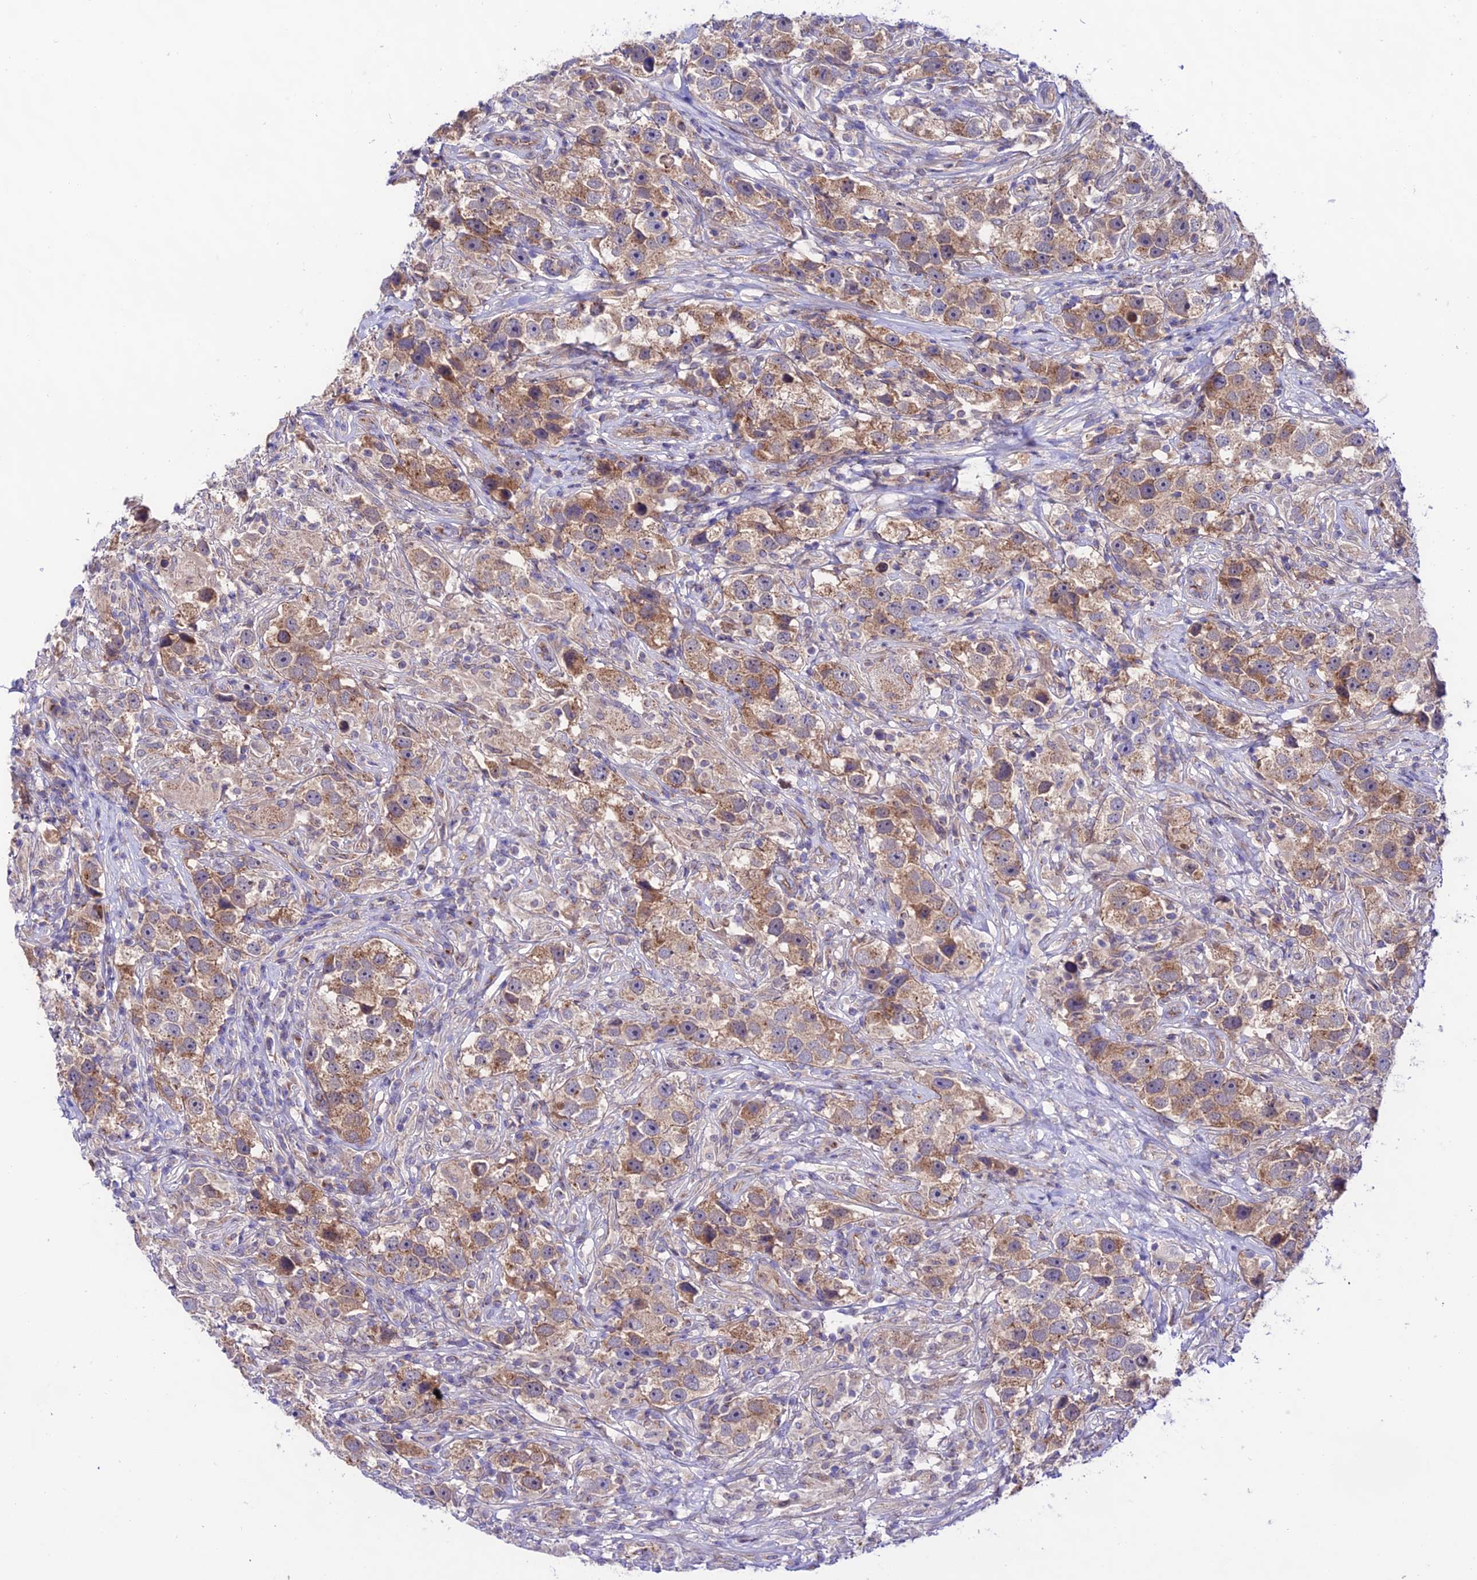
{"staining": {"intensity": "moderate", "quantity": ">75%", "location": "cytoplasmic/membranous"}, "tissue": "testis cancer", "cell_type": "Tumor cells", "image_type": "cancer", "snomed": [{"axis": "morphology", "description": "Seminoma, NOS"}, {"axis": "topography", "description": "Testis"}], "caption": "Moderate cytoplasmic/membranous expression for a protein is present in approximately >75% of tumor cells of testis cancer using immunohistochemistry (IHC).", "gene": "LACTB2", "patient": {"sex": "male", "age": 49}}